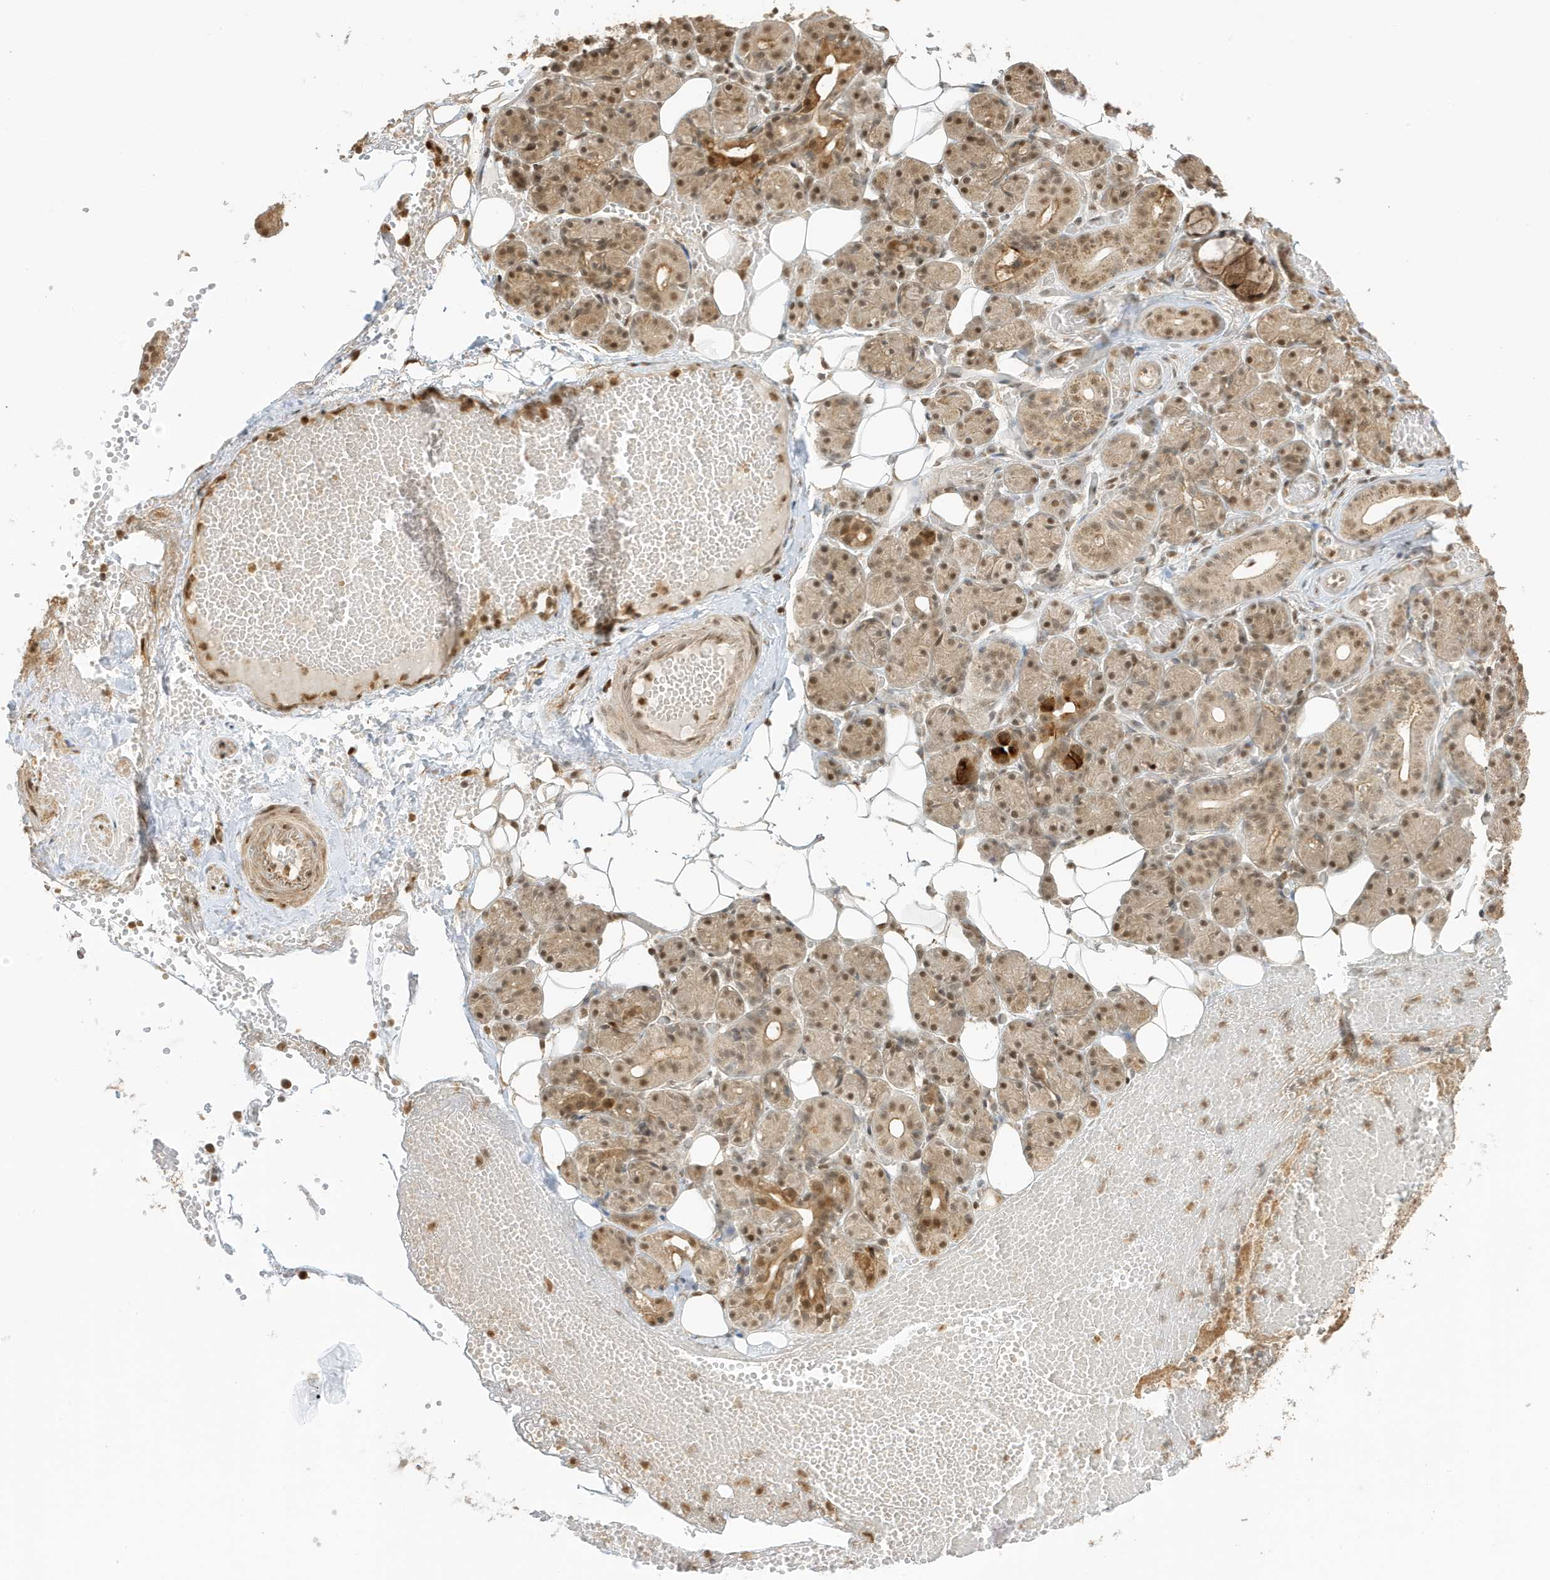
{"staining": {"intensity": "moderate", "quantity": ">75%", "location": "cytoplasmic/membranous,nuclear"}, "tissue": "salivary gland", "cell_type": "Glandular cells", "image_type": "normal", "snomed": [{"axis": "morphology", "description": "Normal tissue, NOS"}, {"axis": "topography", "description": "Salivary gland"}], "caption": "Protein expression analysis of normal salivary gland displays moderate cytoplasmic/membranous,nuclear expression in about >75% of glandular cells.", "gene": "ZBTB41", "patient": {"sex": "male", "age": 63}}